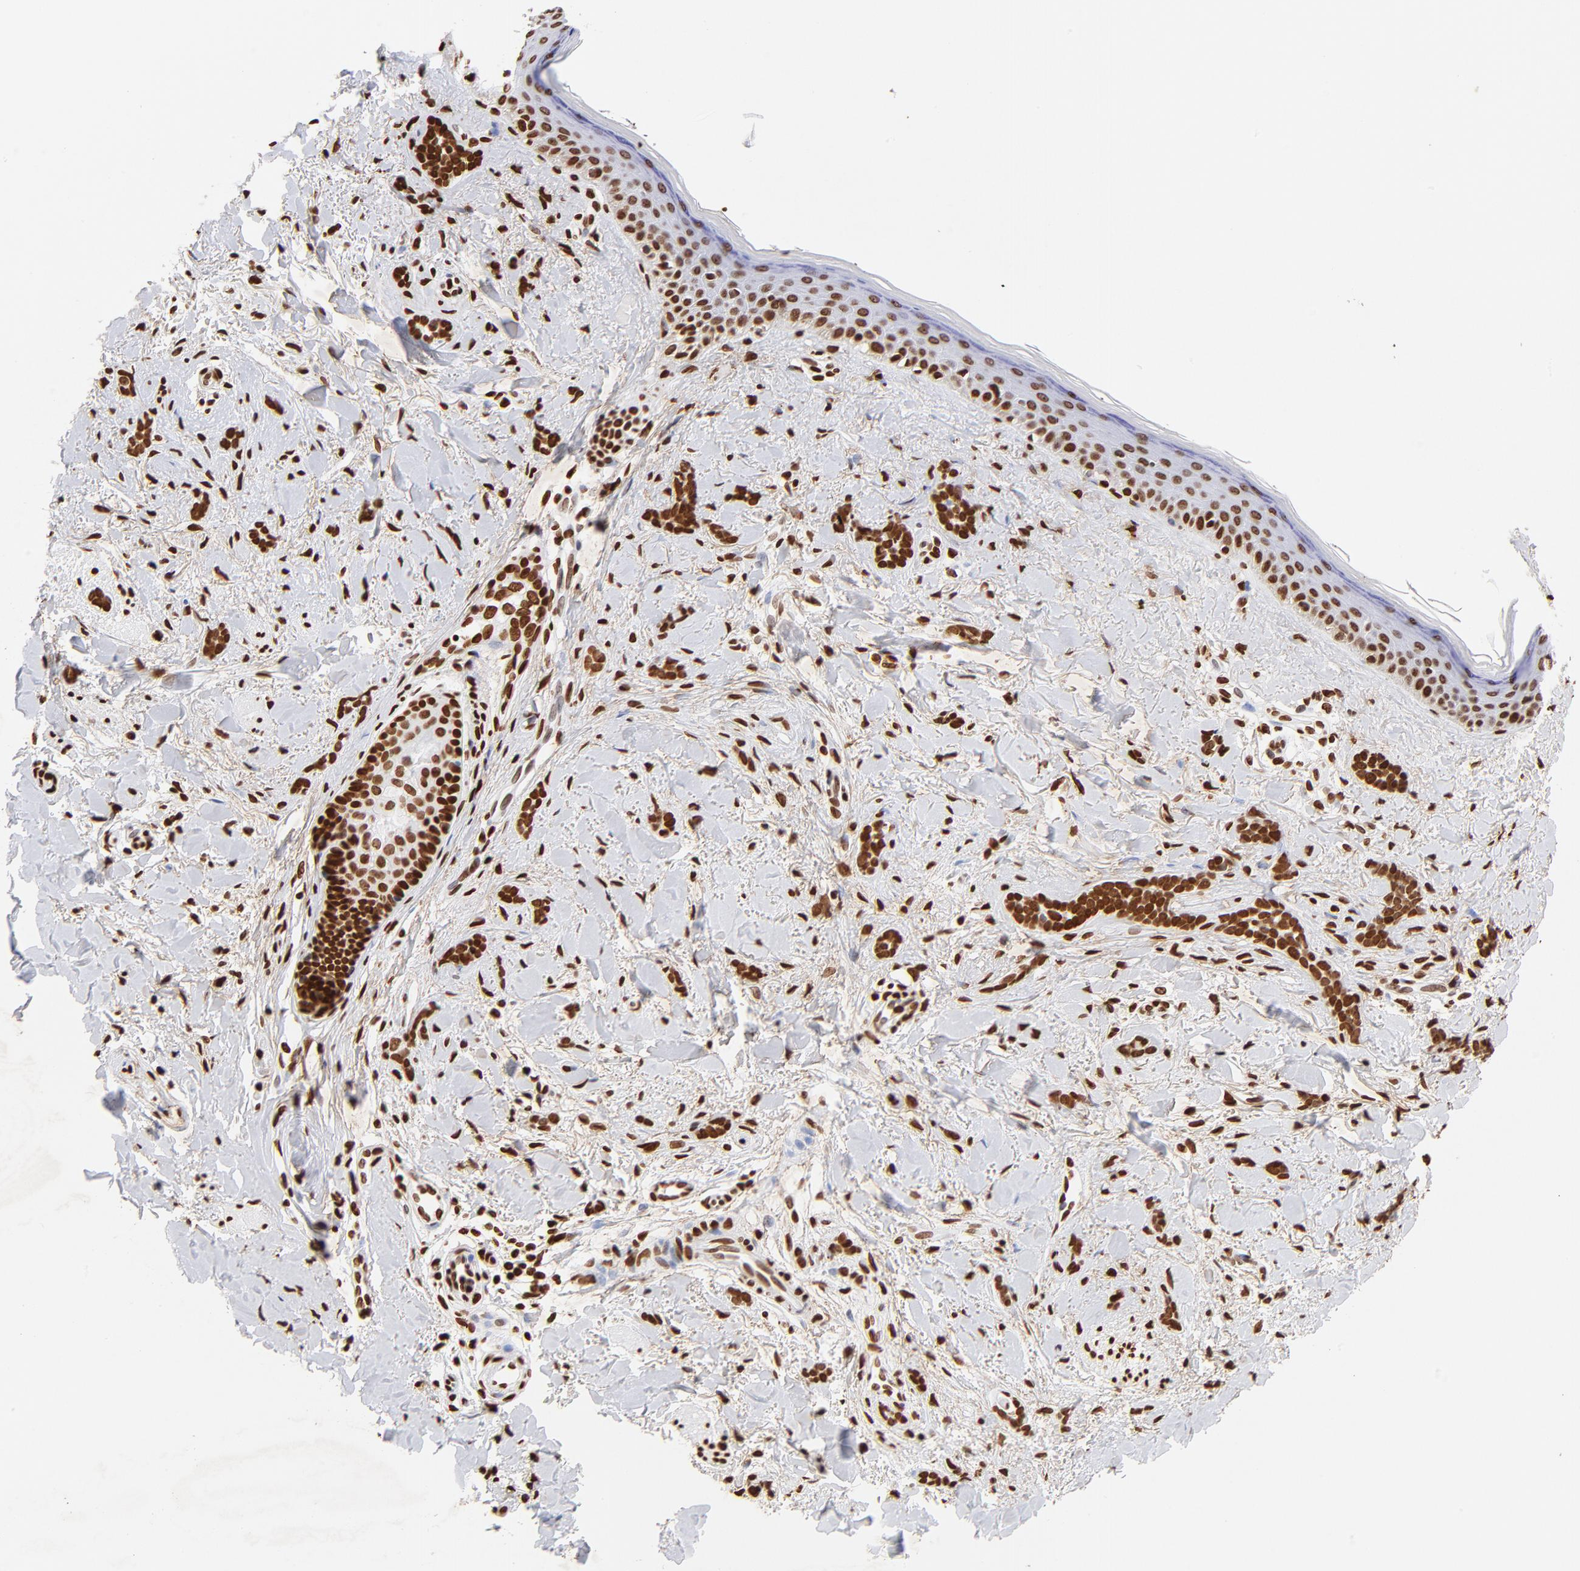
{"staining": {"intensity": "strong", "quantity": ">75%", "location": "nuclear"}, "tissue": "skin cancer", "cell_type": "Tumor cells", "image_type": "cancer", "snomed": [{"axis": "morphology", "description": "Basal cell carcinoma"}, {"axis": "topography", "description": "Skin"}], "caption": "Immunohistochemical staining of human skin cancer (basal cell carcinoma) shows high levels of strong nuclear protein positivity in approximately >75% of tumor cells. The staining was performed using DAB (3,3'-diaminobenzidine), with brown indicating positive protein expression. Nuclei are stained blue with hematoxylin.", "gene": "FBH1", "patient": {"sex": "female", "age": 37}}